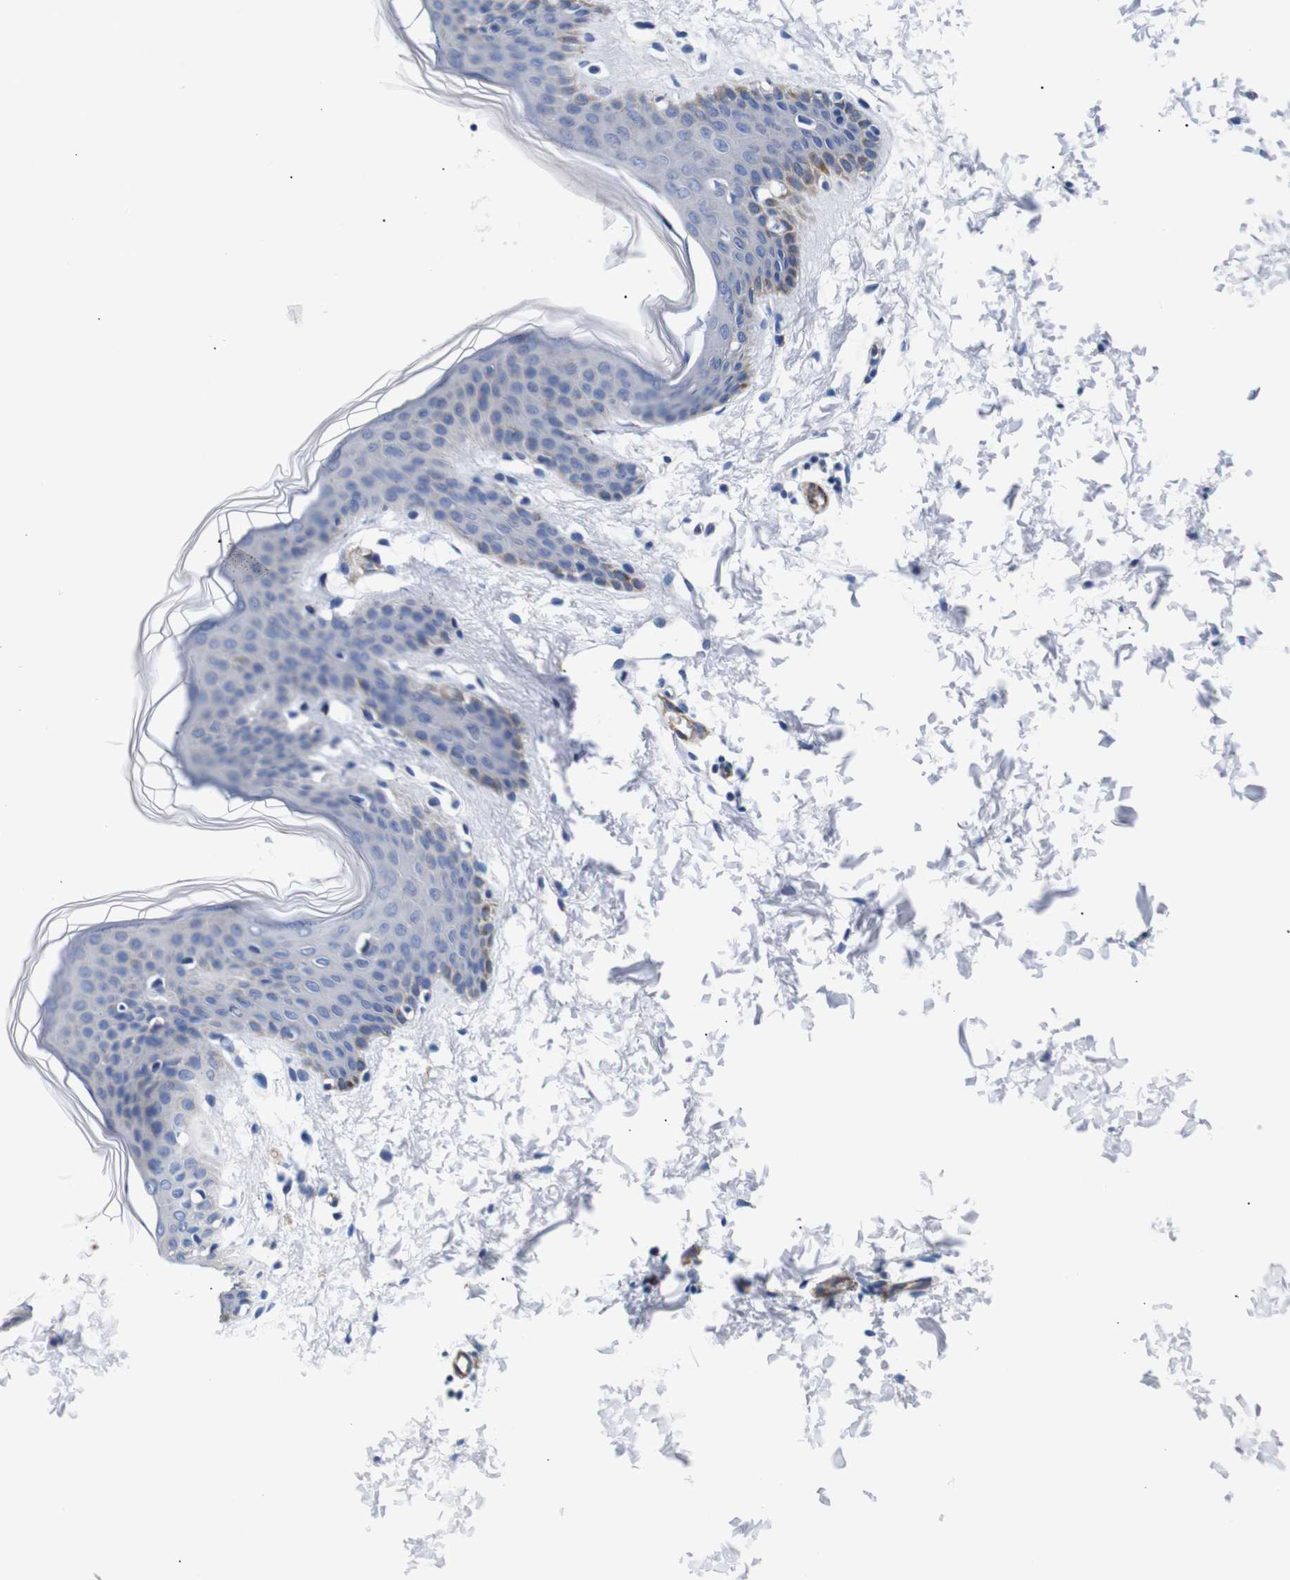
{"staining": {"intensity": "negative", "quantity": "none", "location": "none"}, "tissue": "skin", "cell_type": "Fibroblasts", "image_type": "normal", "snomed": [{"axis": "morphology", "description": "Normal tissue, NOS"}, {"axis": "topography", "description": "Skin"}], "caption": "An image of skin stained for a protein exhibits no brown staining in fibroblasts. (DAB (3,3'-diaminobenzidine) immunohistochemistry, high magnification).", "gene": "MUC4", "patient": {"sex": "female", "age": 17}}